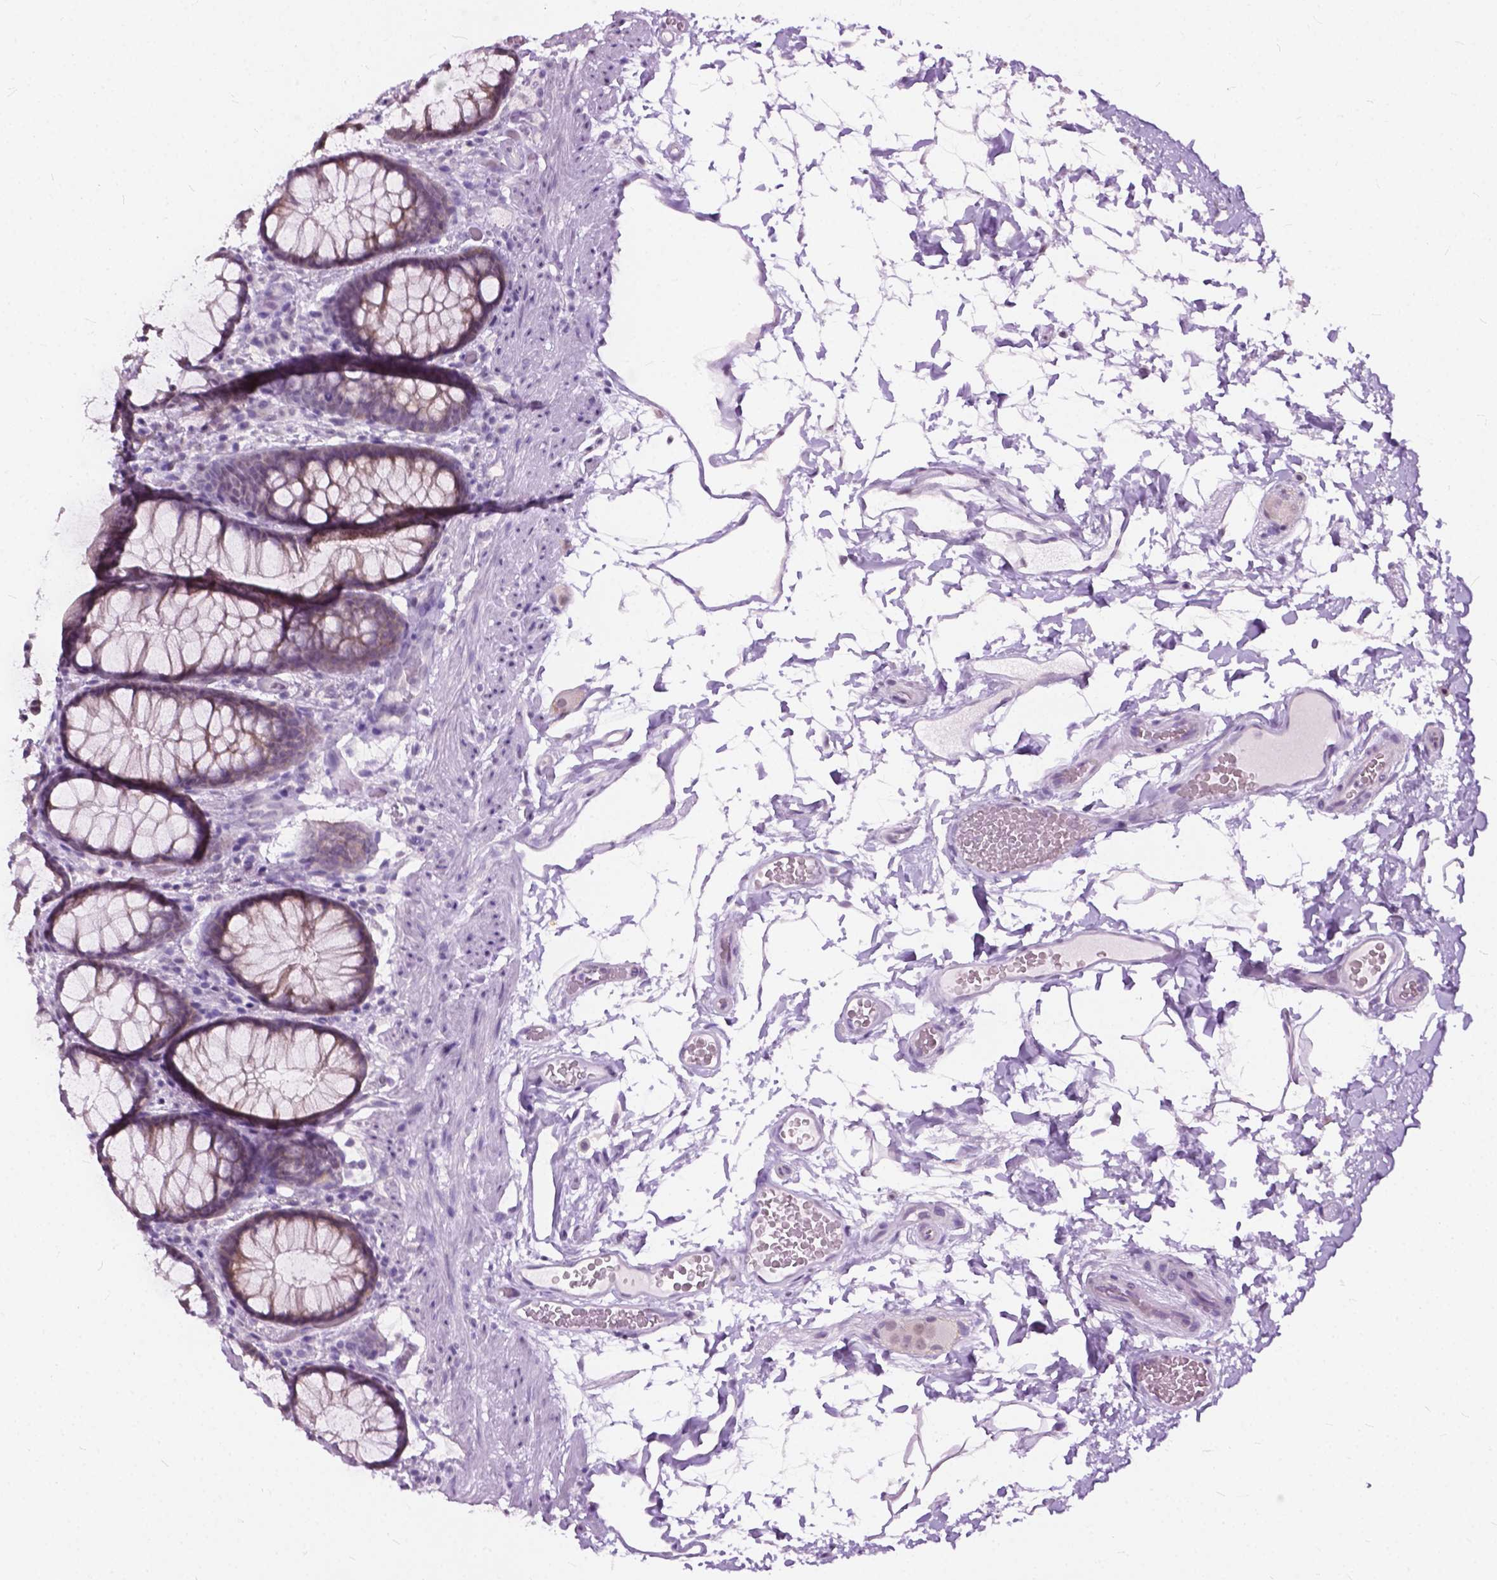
{"staining": {"intensity": "weak", "quantity": ">75%", "location": "cytoplasmic/membranous"}, "tissue": "rectum", "cell_type": "Glandular cells", "image_type": "normal", "snomed": [{"axis": "morphology", "description": "Normal tissue, NOS"}, {"axis": "topography", "description": "Rectum"}], "caption": "Protein staining by IHC reveals weak cytoplasmic/membranous staining in approximately >75% of glandular cells in unremarkable rectum.", "gene": "GPR37L1", "patient": {"sex": "female", "age": 62}}